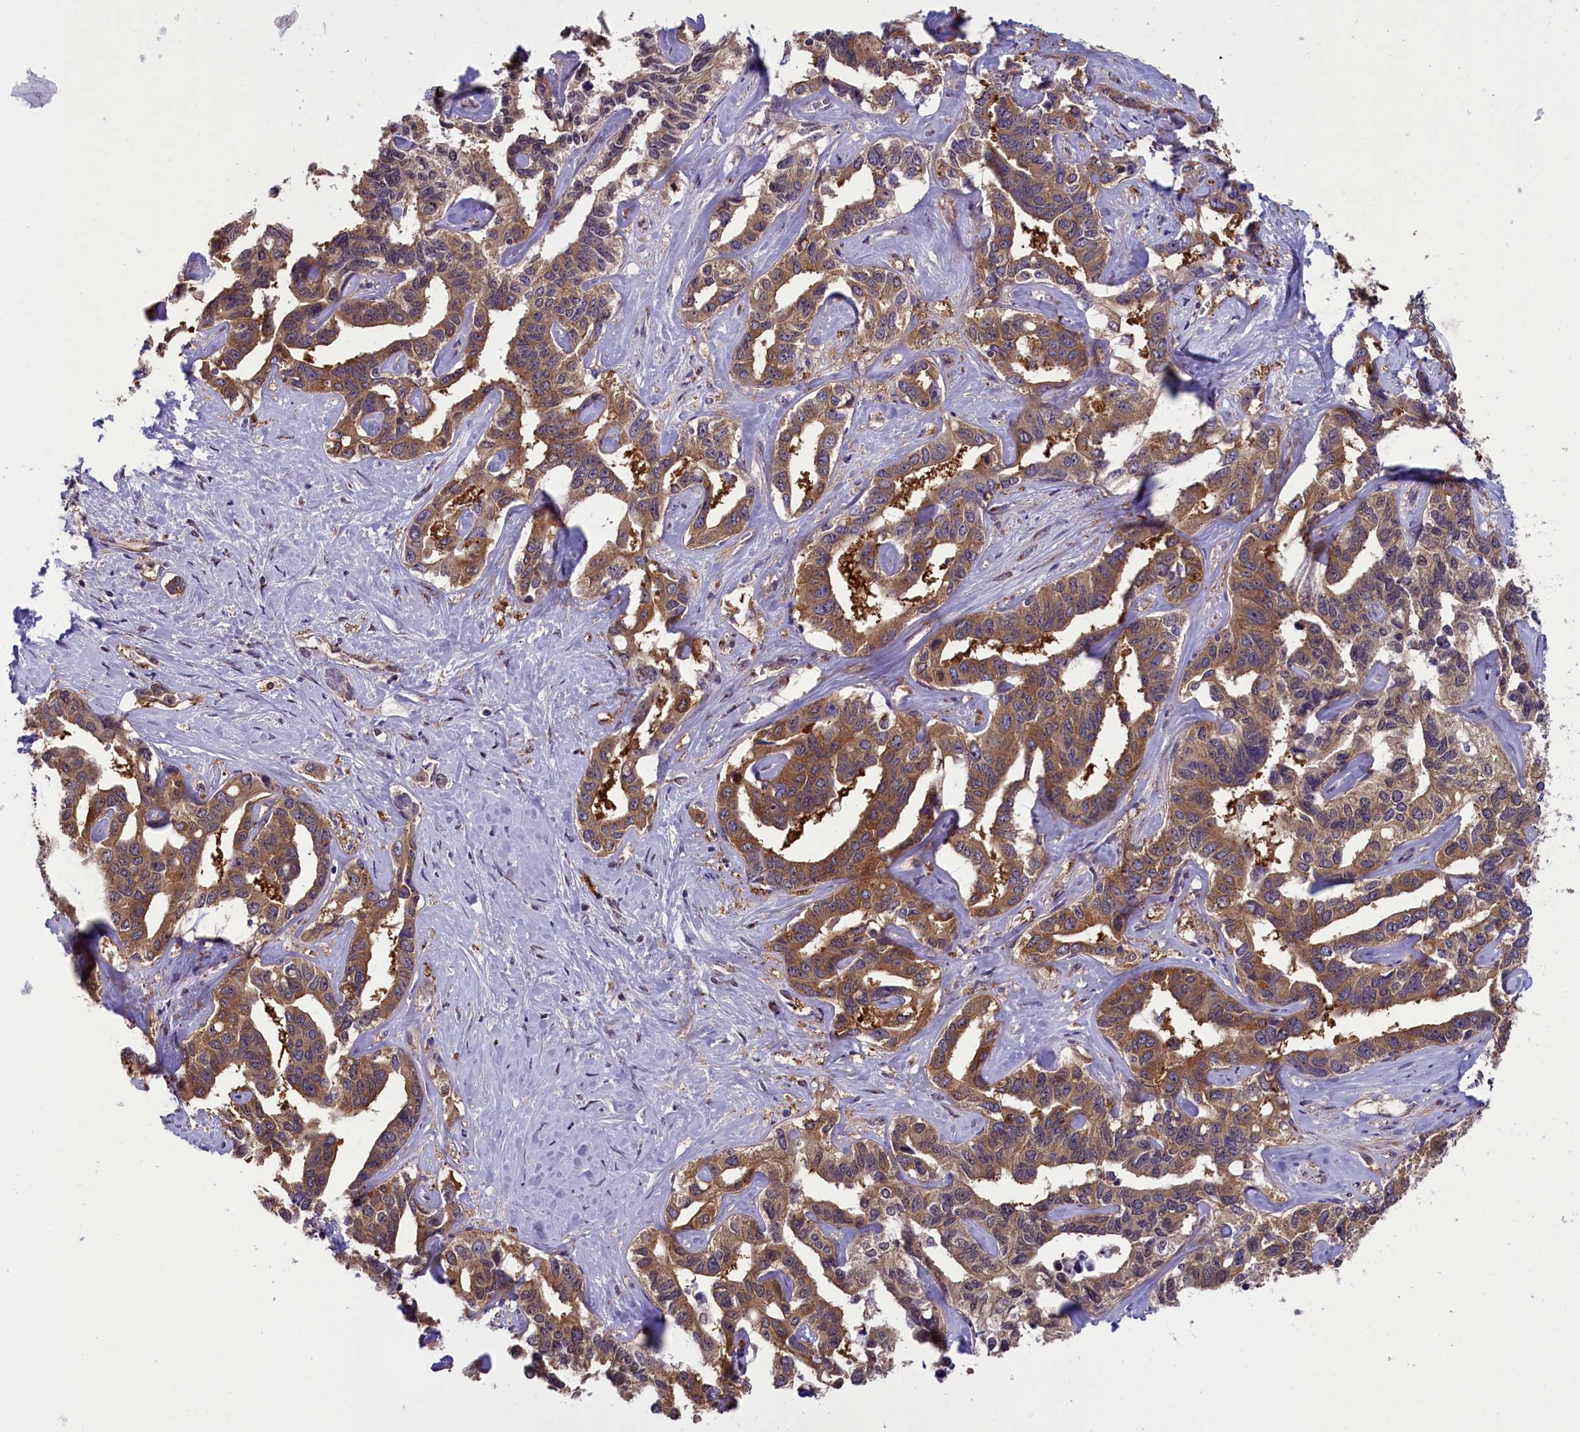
{"staining": {"intensity": "moderate", "quantity": ">75%", "location": "cytoplasmic/membranous"}, "tissue": "liver cancer", "cell_type": "Tumor cells", "image_type": "cancer", "snomed": [{"axis": "morphology", "description": "Cholangiocarcinoma"}, {"axis": "topography", "description": "Liver"}], "caption": "A histopathology image of human liver cholangiocarcinoma stained for a protein exhibits moderate cytoplasmic/membranous brown staining in tumor cells.", "gene": "ABCC8", "patient": {"sex": "male", "age": 59}}